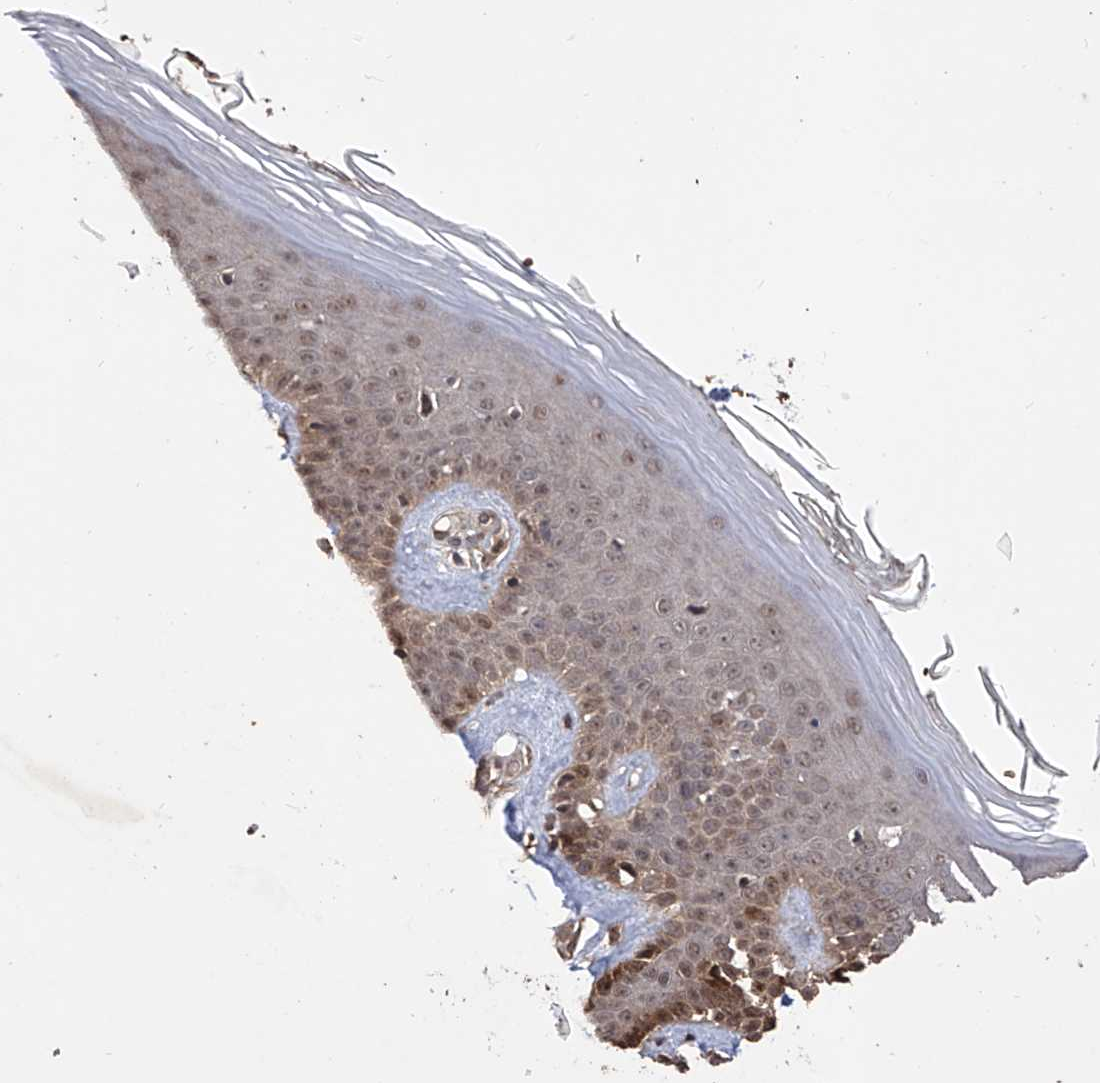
{"staining": {"intensity": "moderate", "quantity": "25%-75%", "location": "cytoplasmic/membranous,nuclear"}, "tissue": "skin", "cell_type": "Fibroblasts", "image_type": "normal", "snomed": [{"axis": "morphology", "description": "Normal tissue, NOS"}, {"axis": "topography", "description": "Skin"}], "caption": "Fibroblasts demonstrate medium levels of moderate cytoplasmic/membranous,nuclear positivity in about 25%-75% of cells in benign human skin.", "gene": "LYSMD4", "patient": {"sex": "female", "age": 64}}